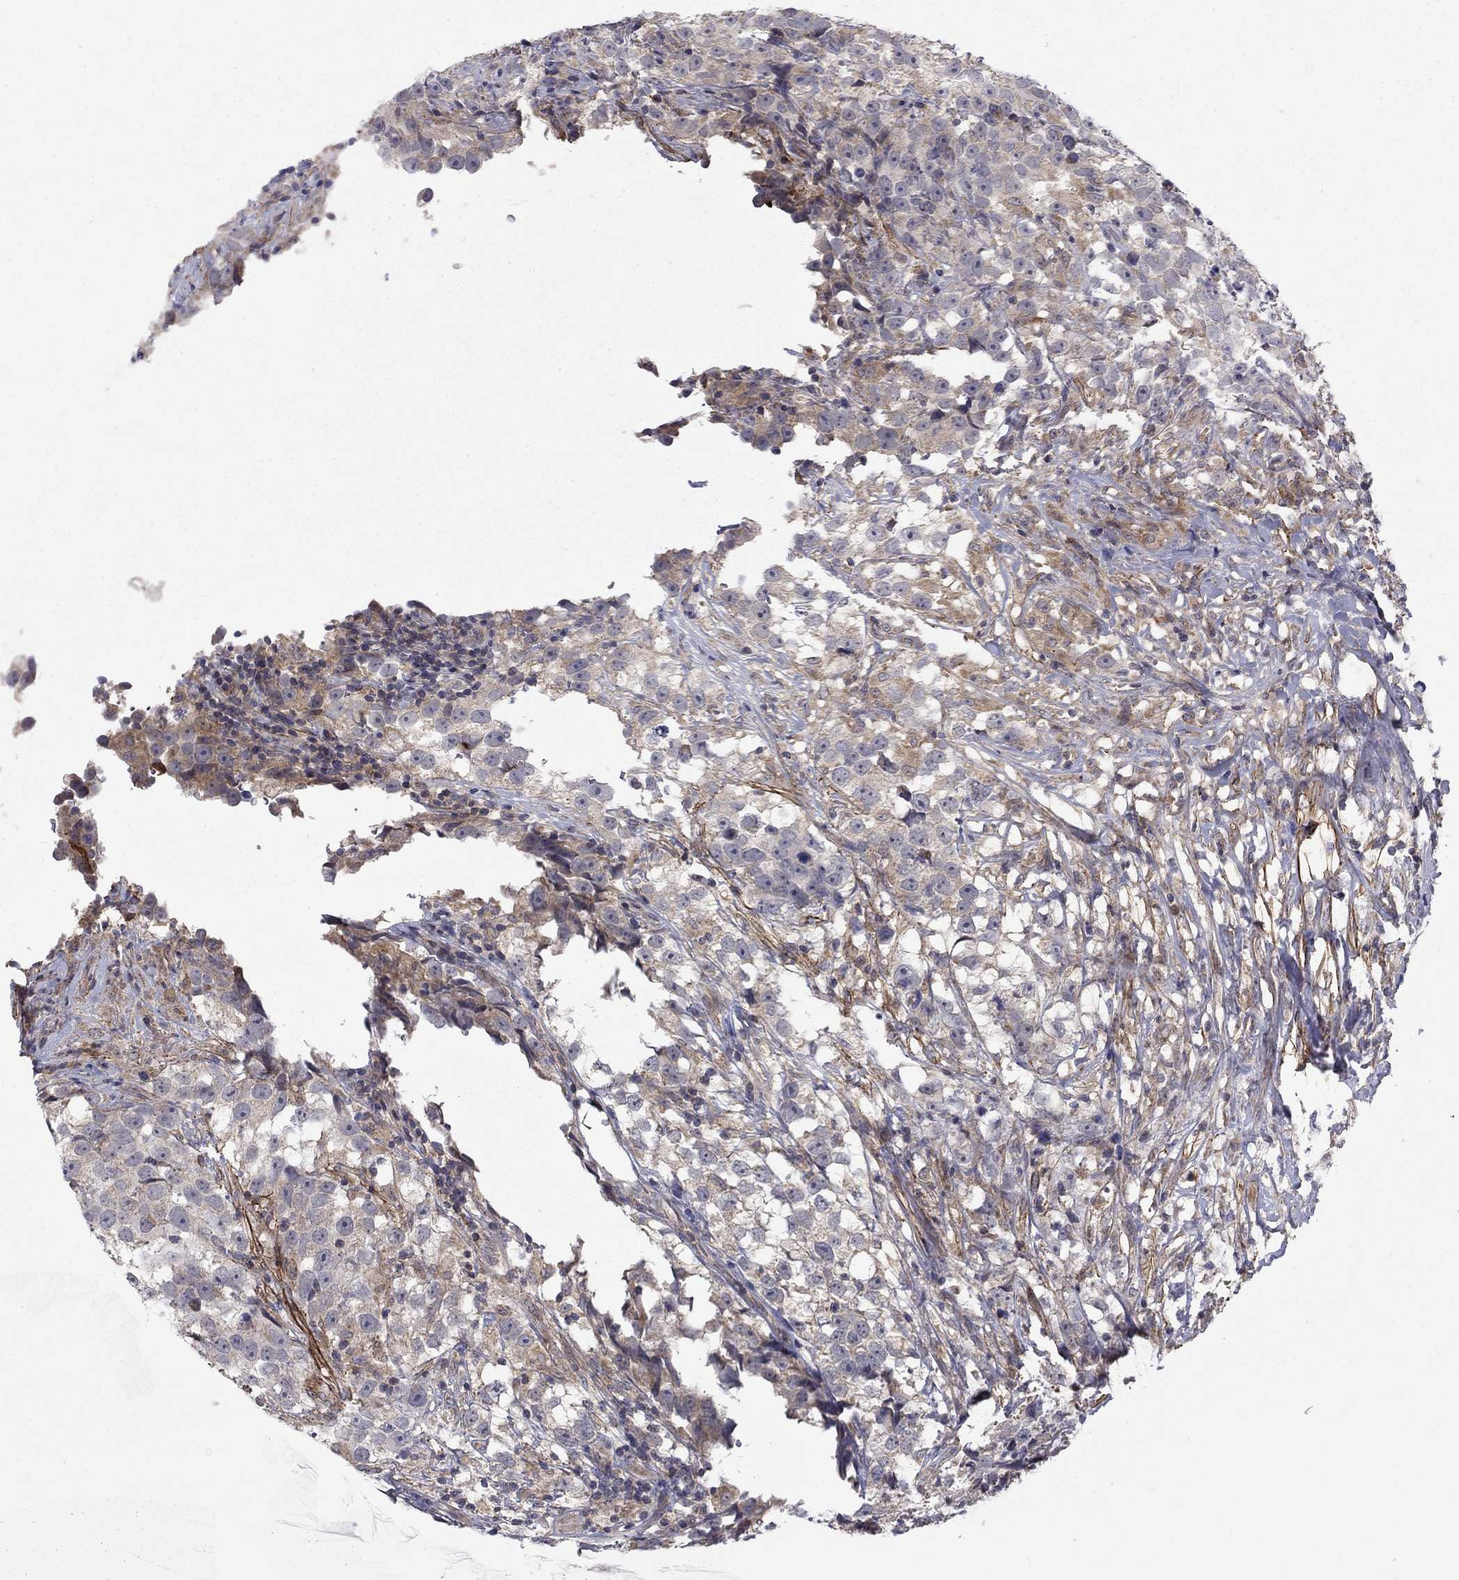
{"staining": {"intensity": "negative", "quantity": "none", "location": "none"}, "tissue": "testis cancer", "cell_type": "Tumor cells", "image_type": "cancer", "snomed": [{"axis": "morphology", "description": "Seminoma, NOS"}, {"axis": "topography", "description": "Testis"}], "caption": "There is no significant positivity in tumor cells of testis cancer (seminoma).", "gene": "DOP1B", "patient": {"sex": "male", "age": 46}}